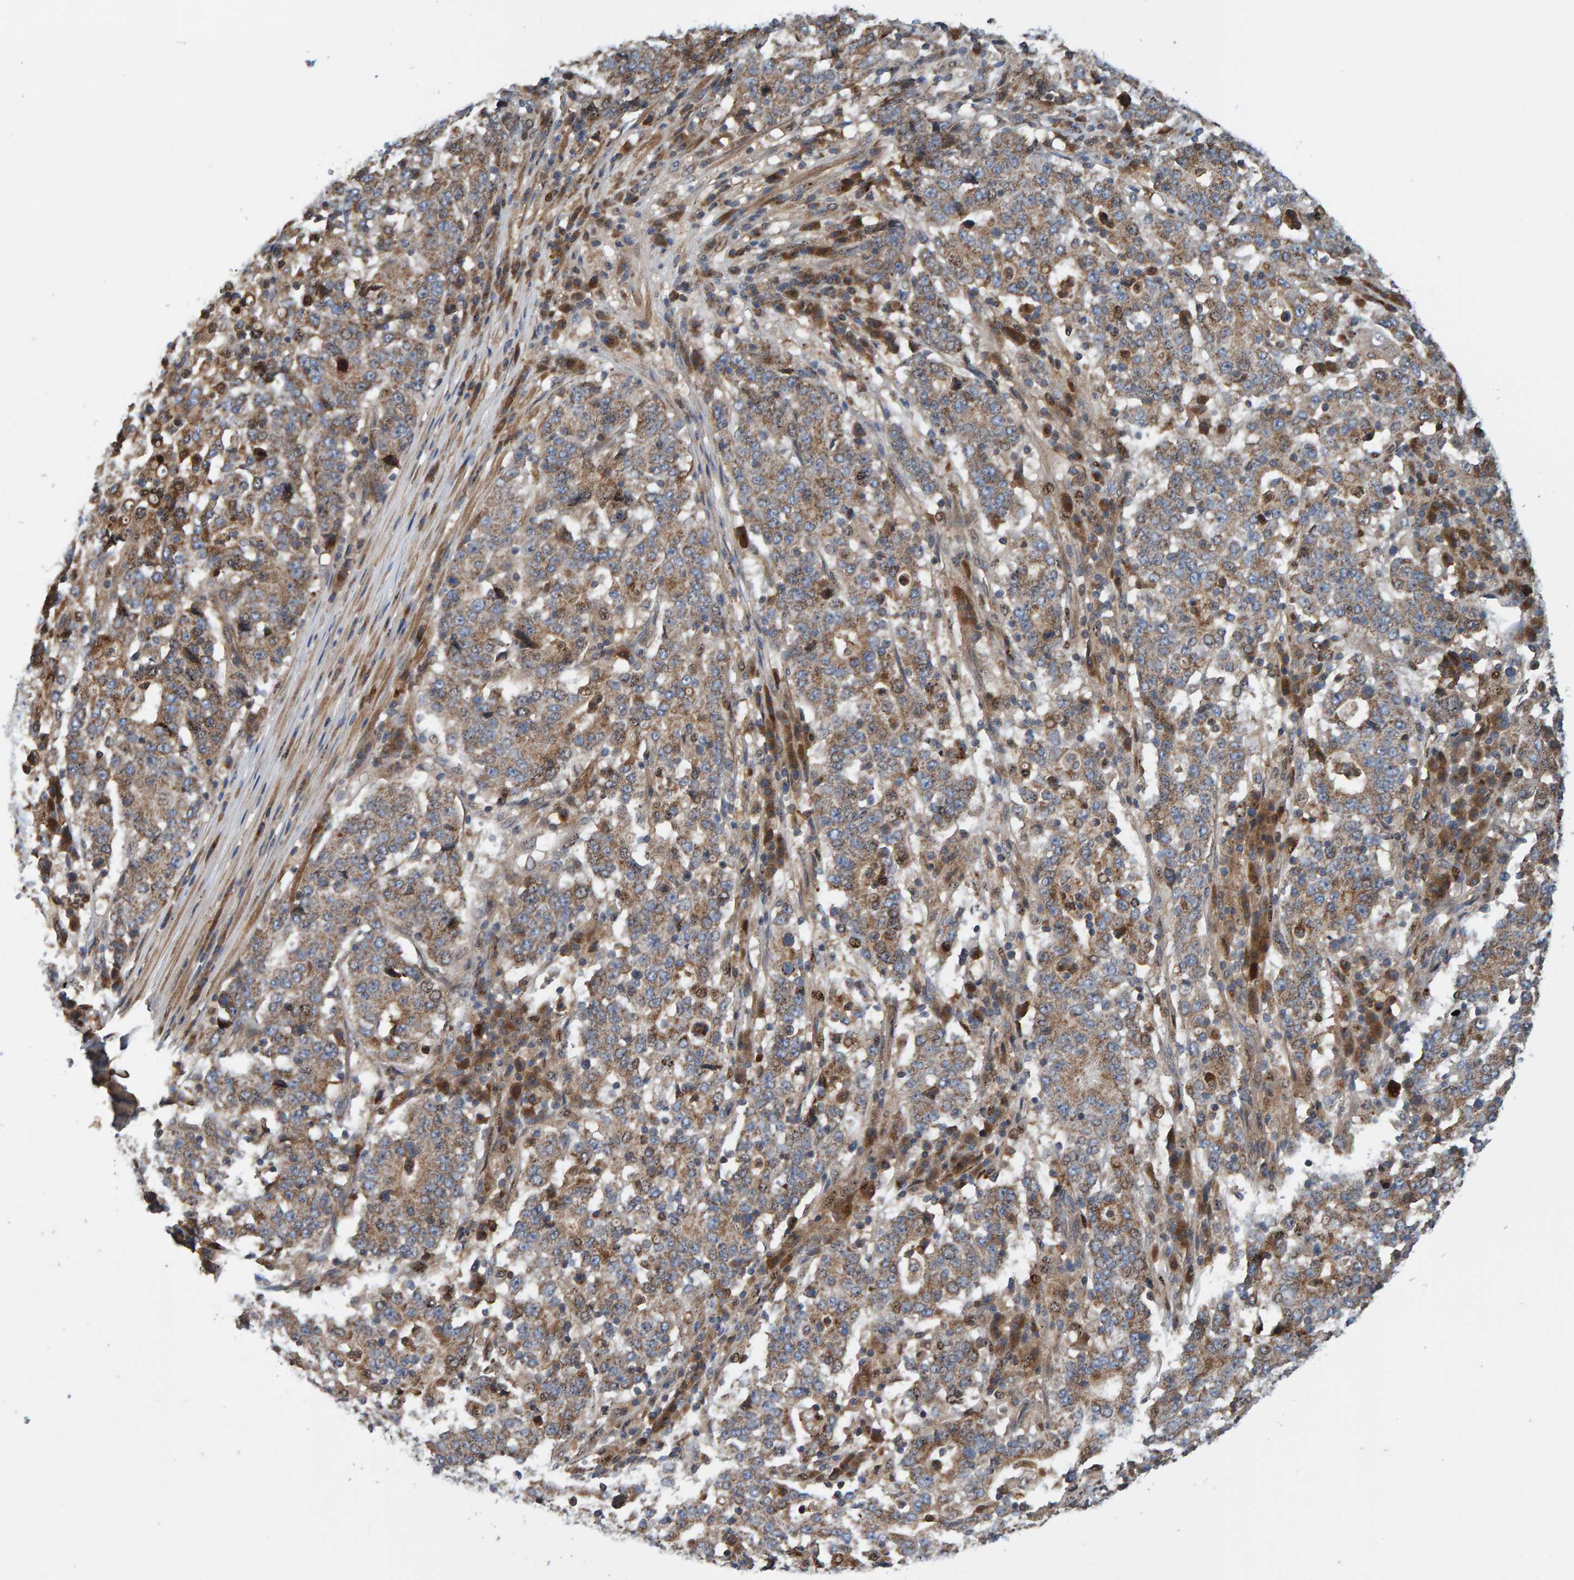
{"staining": {"intensity": "weak", "quantity": ">75%", "location": "cytoplasmic/membranous"}, "tissue": "stomach cancer", "cell_type": "Tumor cells", "image_type": "cancer", "snomed": [{"axis": "morphology", "description": "Adenocarcinoma, NOS"}, {"axis": "topography", "description": "Stomach"}], "caption": "Protein expression analysis of stomach cancer shows weak cytoplasmic/membranous staining in about >75% of tumor cells.", "gene": "KIAA0753", "patient": {"sex": "male", "age": 59}}